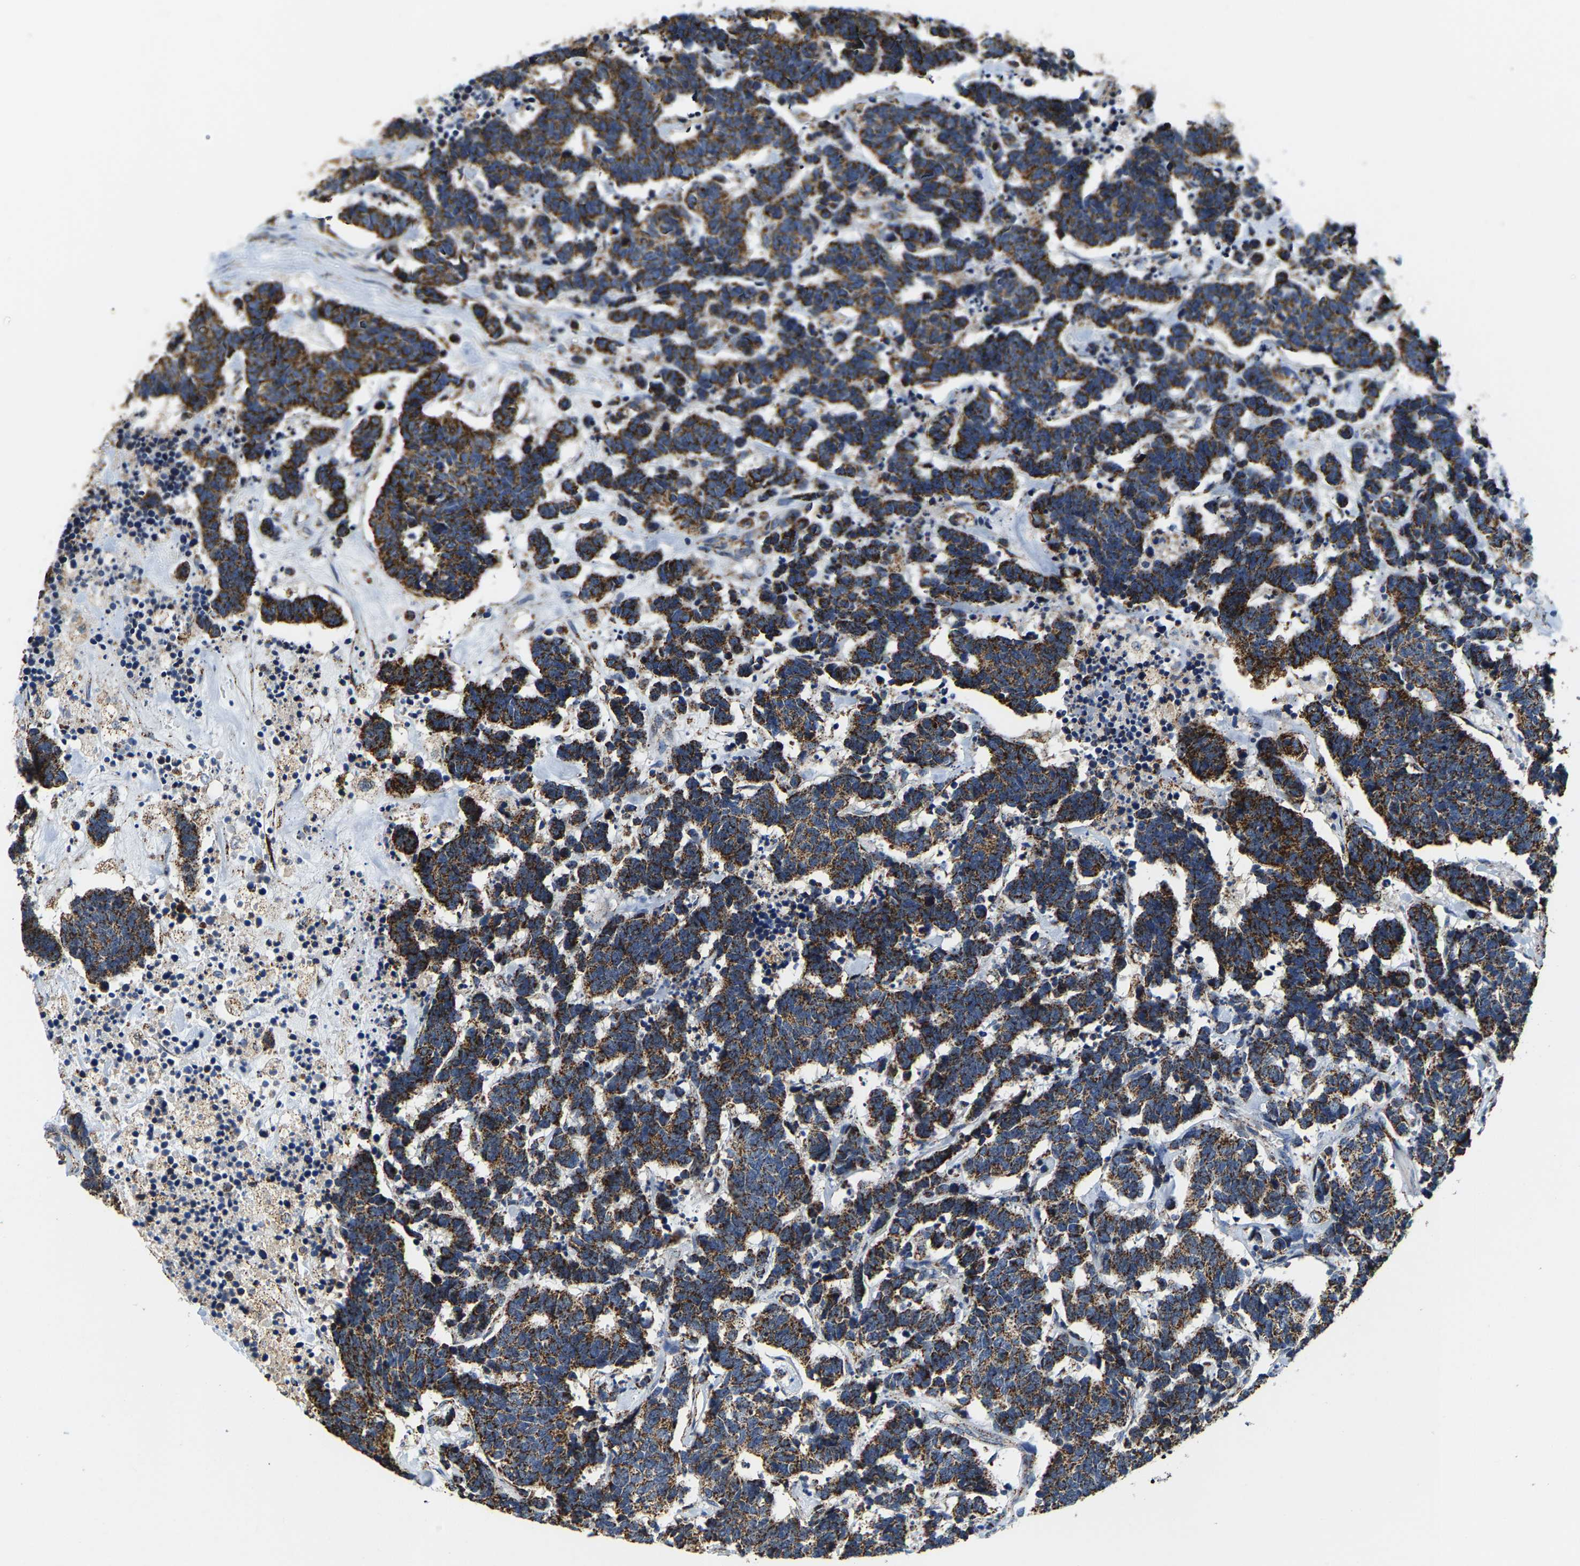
{"staining": {"intensity": "strong", "quantity": ">75%", "location": "cytoplasmic/membranous"}, "tissue": "carcinoid", "cell_type": "Tumor cells", "image_type": "cancer", "snomed": [{"axis": "morphology", "description": "Carcinoma, NOS"}, {"axis": "morphology", "description": "Carcinoid, malignant, NOS"}, {"axis": "topography", "description": "Urinary bladder"}], "caption": "Tumor cells demonstrate strong cytoplasmic/membranous positivity in about >75% of cells in carcinoid. Using DAB (3,3'-diaminobenzidine) (brown) and hematoxylin (blue) stains, captured at high magnification using brightfield microscopy.", "gene": "SHMT2", "patient": {"sex": "male", "age": 57}}